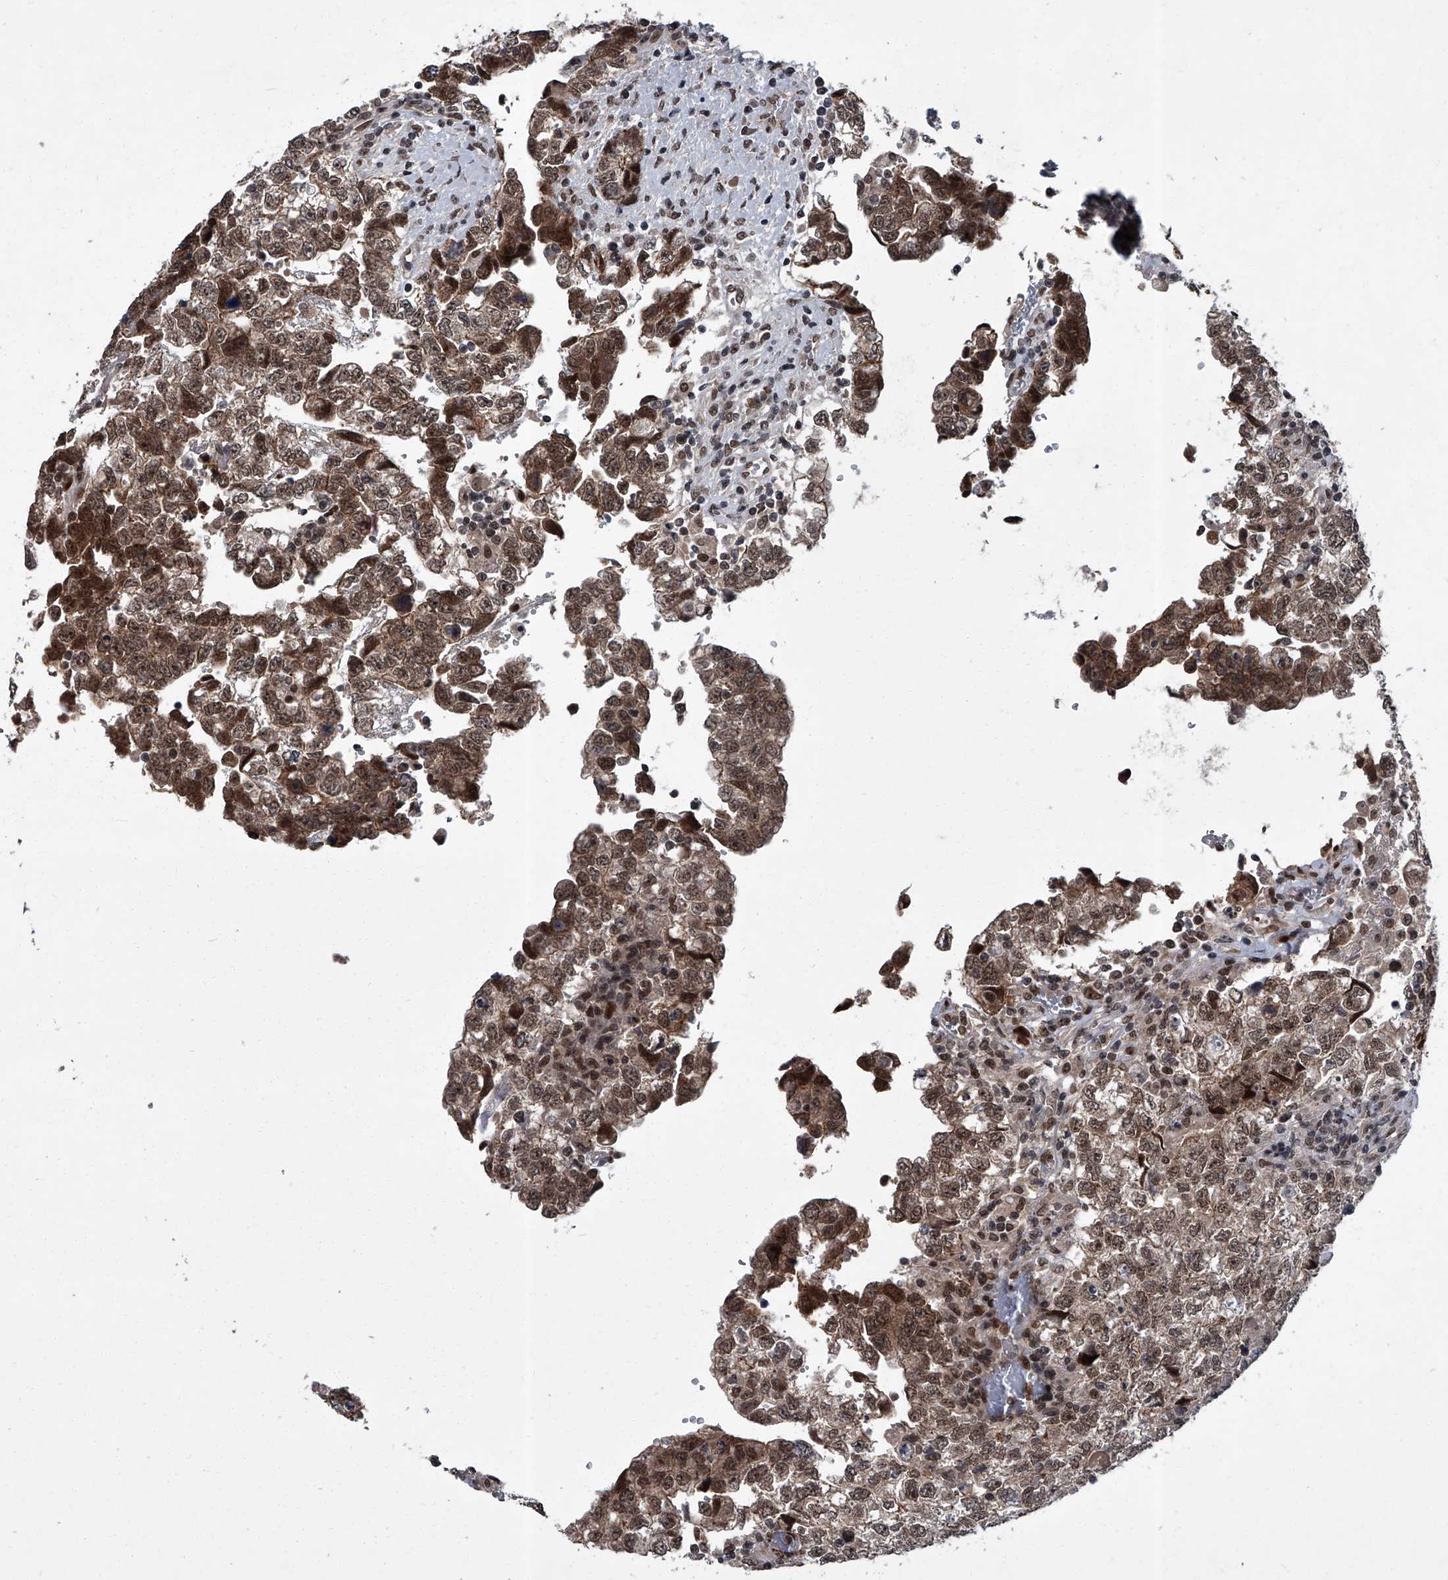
{"staining": {"intensity": "moderate", "quantity": ">75%", "location": "cytoplasmic/membranous,nuclear"}, "tissue": "testis cancer", "cell_type": "Tumor cells", "image_type": "cancer", "snomed": [{"axis": "morphology", "description": "Carcinoma, Embryonal, NOS"}, {"axis": "topography", "description": "Testis"}], "caption": "This micrograph exhibits IHC staining of testis cancer (embryonal carcinoma), with medium moderate cytoplasmic/membranous and nuclear staining in approximately >75% of tumor cells.", "gene": "ZNF518B", "patient": {"sex": "male", "age": 37}}